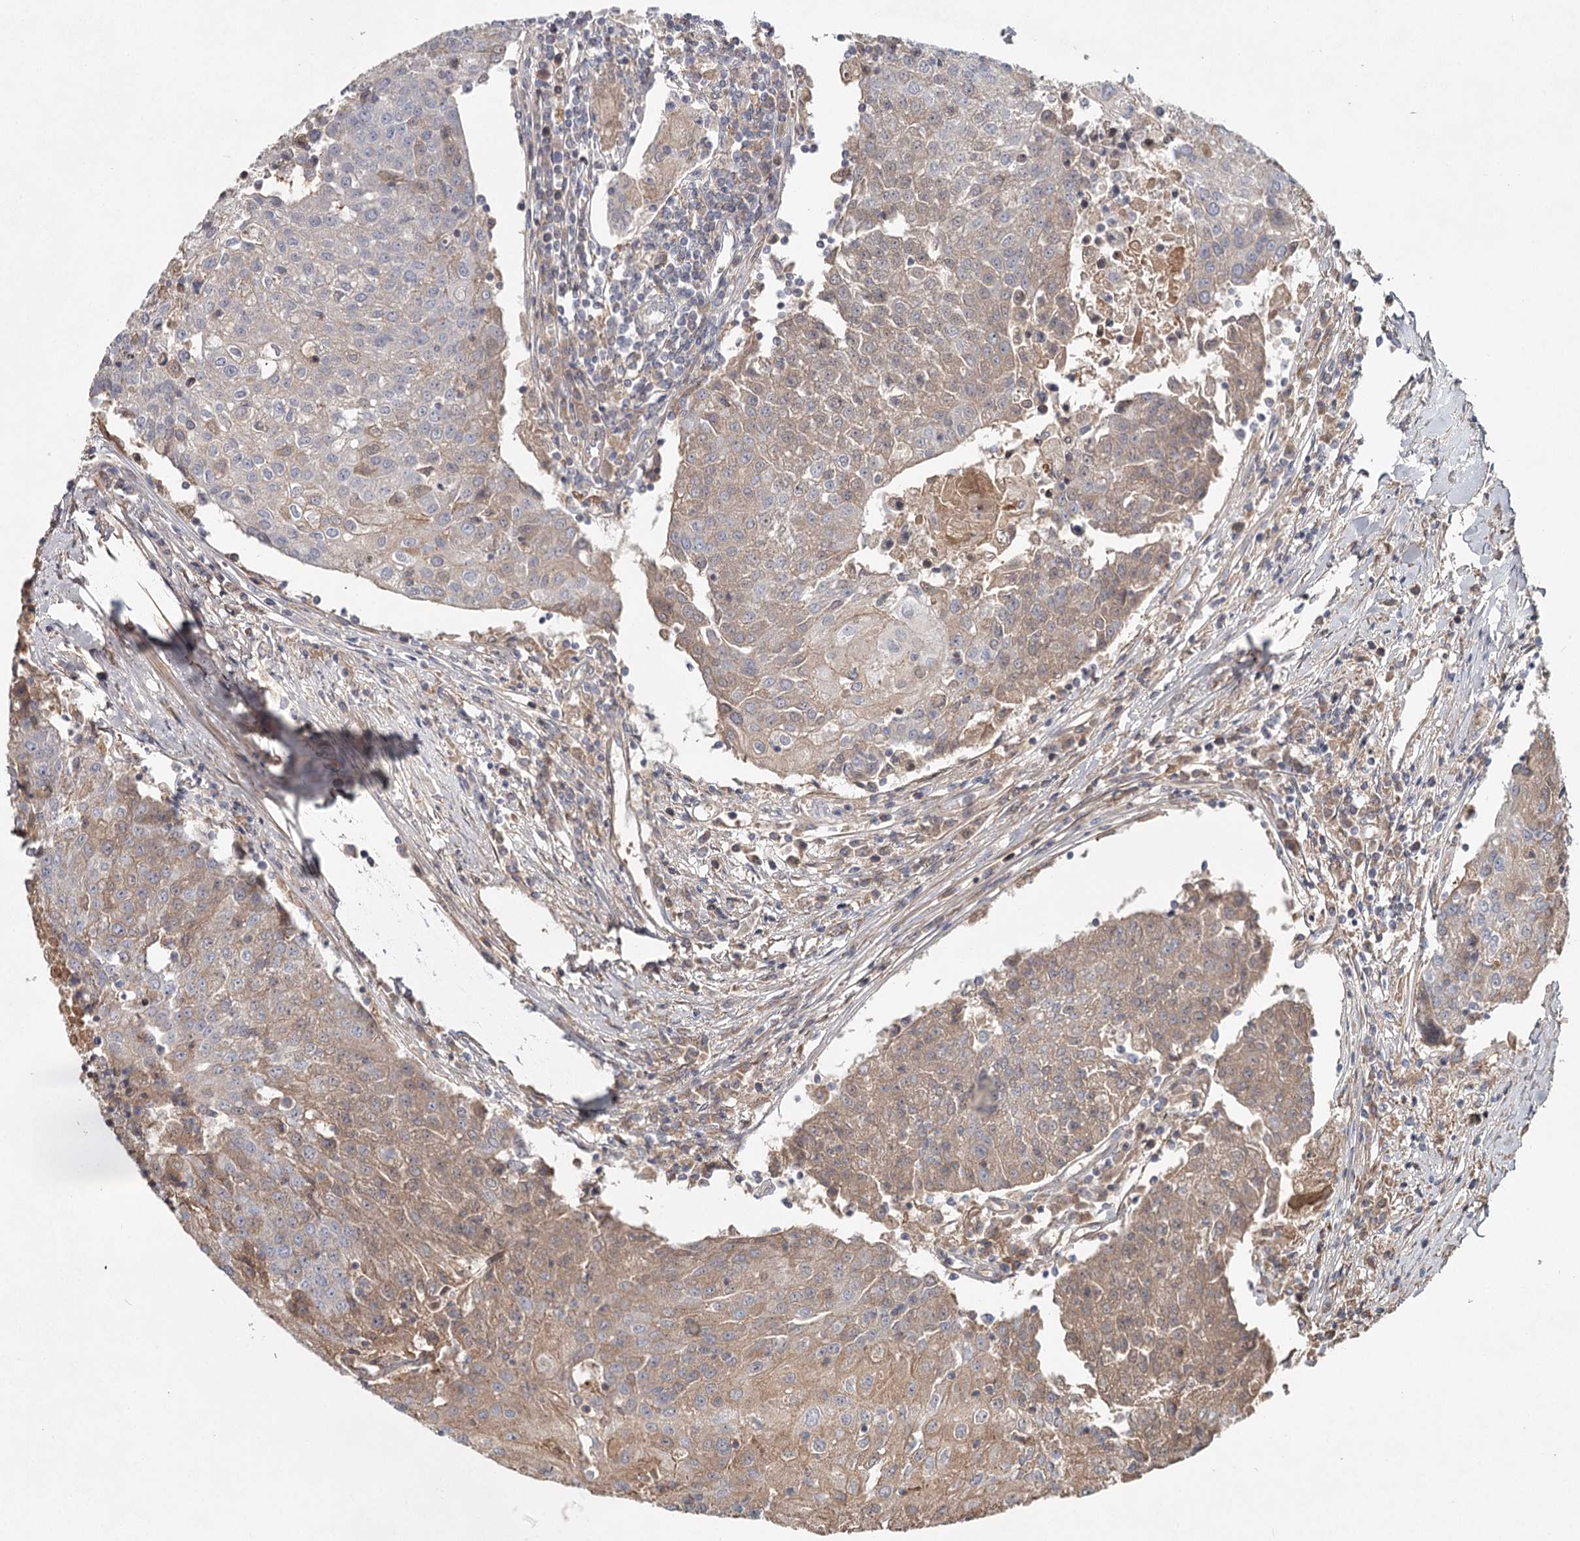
{"staining": {"intensity": "moderate", "quantity": "25%-75%", "location": "cytoplasmic/membranous"}, "tissue": "urothelial cancer", "cell_type": "Tumor cells", "image_type": "cancer", "snomed": [{"axis": "morphology", "description": "Urothelial carcinoma, High grade"}, {"axis": "topography", "description": "Urinary bladder"}], "caption": "High-power microscopy captured an immunohistochemistry photomicrograph of high-grade urothelial carcinoma, revealing moderate cytoplasmic/membranous positivity in about 25%-75% of tumor cells. Using DAB (3,3'-diaminobenzidine) (brown) and hematoxylin (blue) stains, captured at high magnification using brightfield microscopy.", "gene": "DHRS9", "patient": {"sex": "female", "age": 85}}